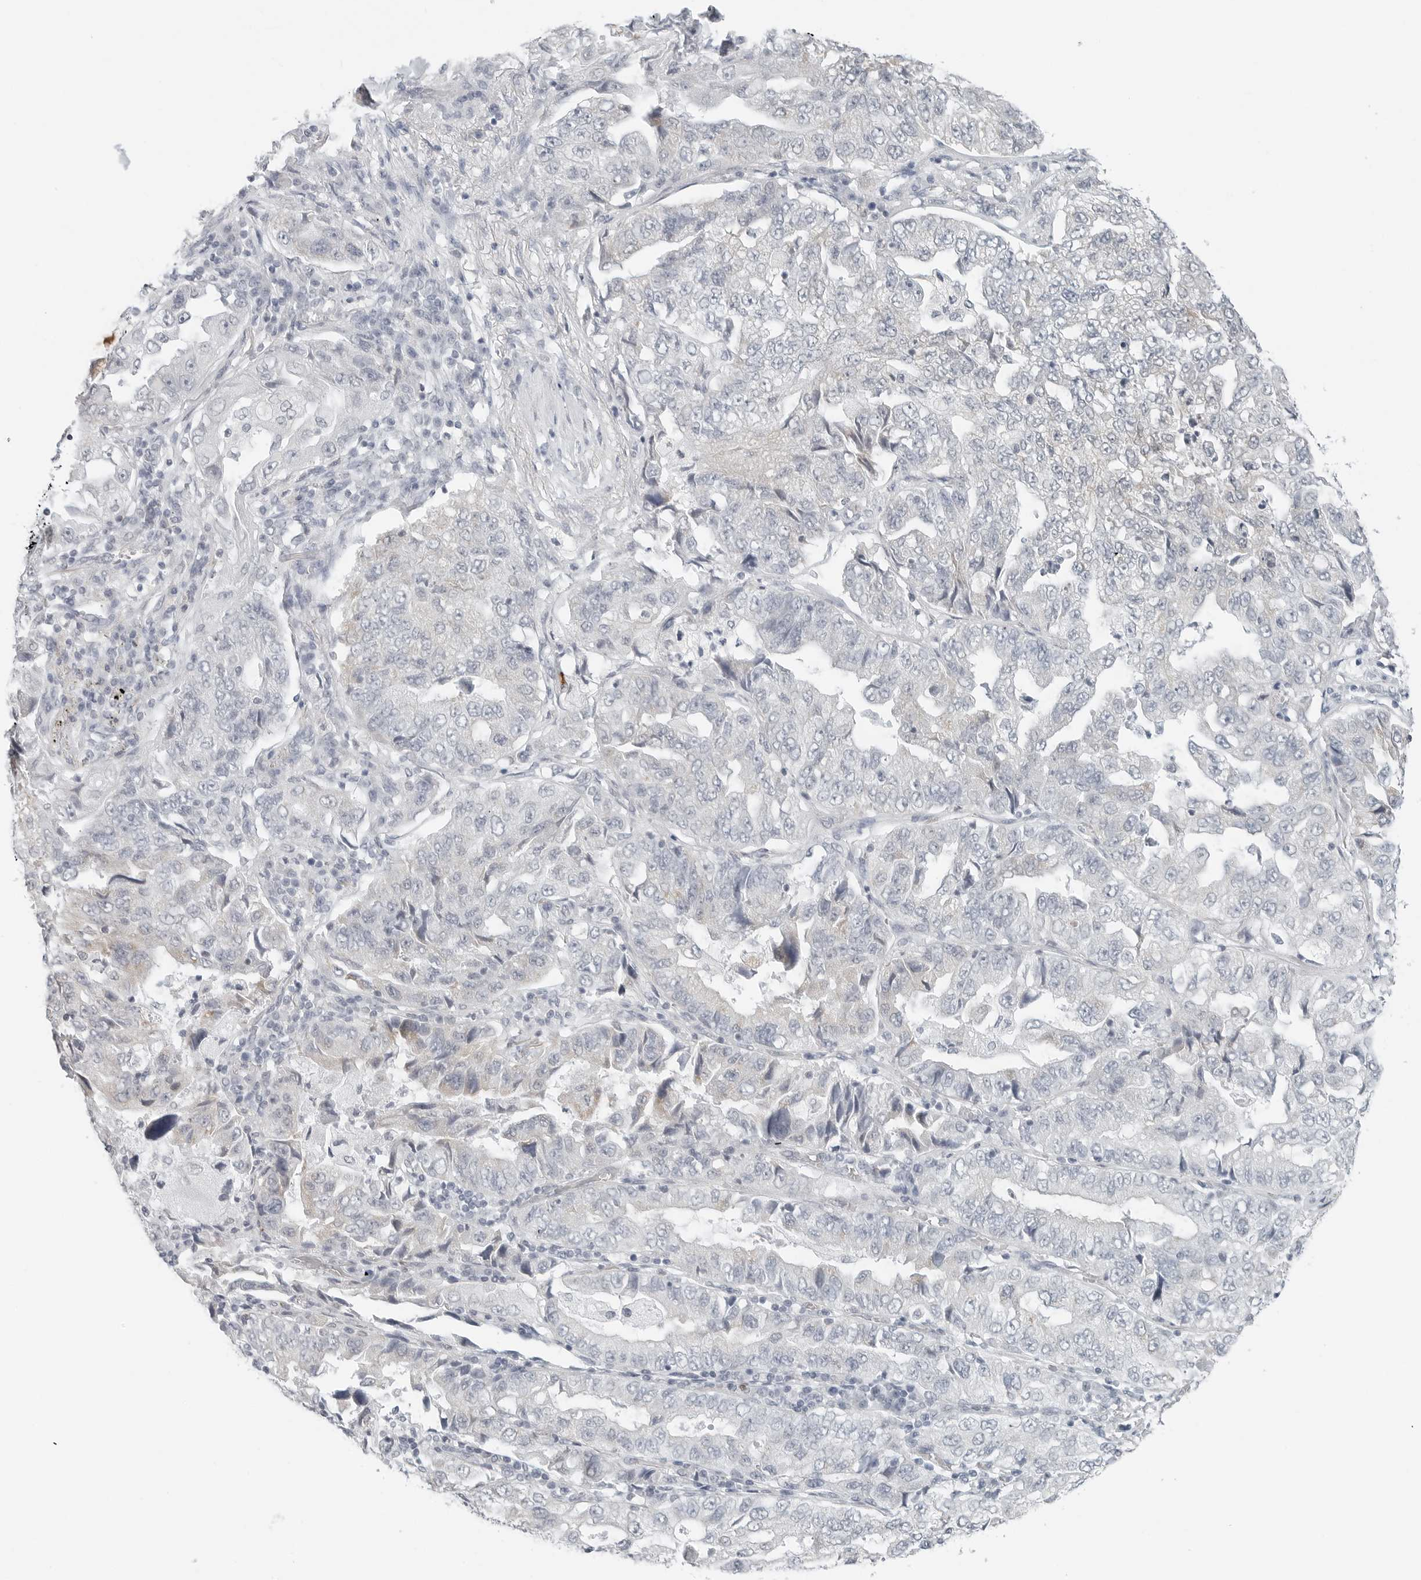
{"staining": {"intensity": "negative", "quantity": "none", "location": "none"}, "tissue": "lung cancer", "cell_type": "Tumor cells", "image_type": "cancer", "snomed": [{"axis": "morphology", "description": "Adenocarcinoma, NOS"}, {"axis": "topography", "description": "Lung"}], "caption": "Tumor cells show no significant protein expression in lung cancer.", "gene": "XIRP1", "patient": {"sex": "female", "age": 51}}